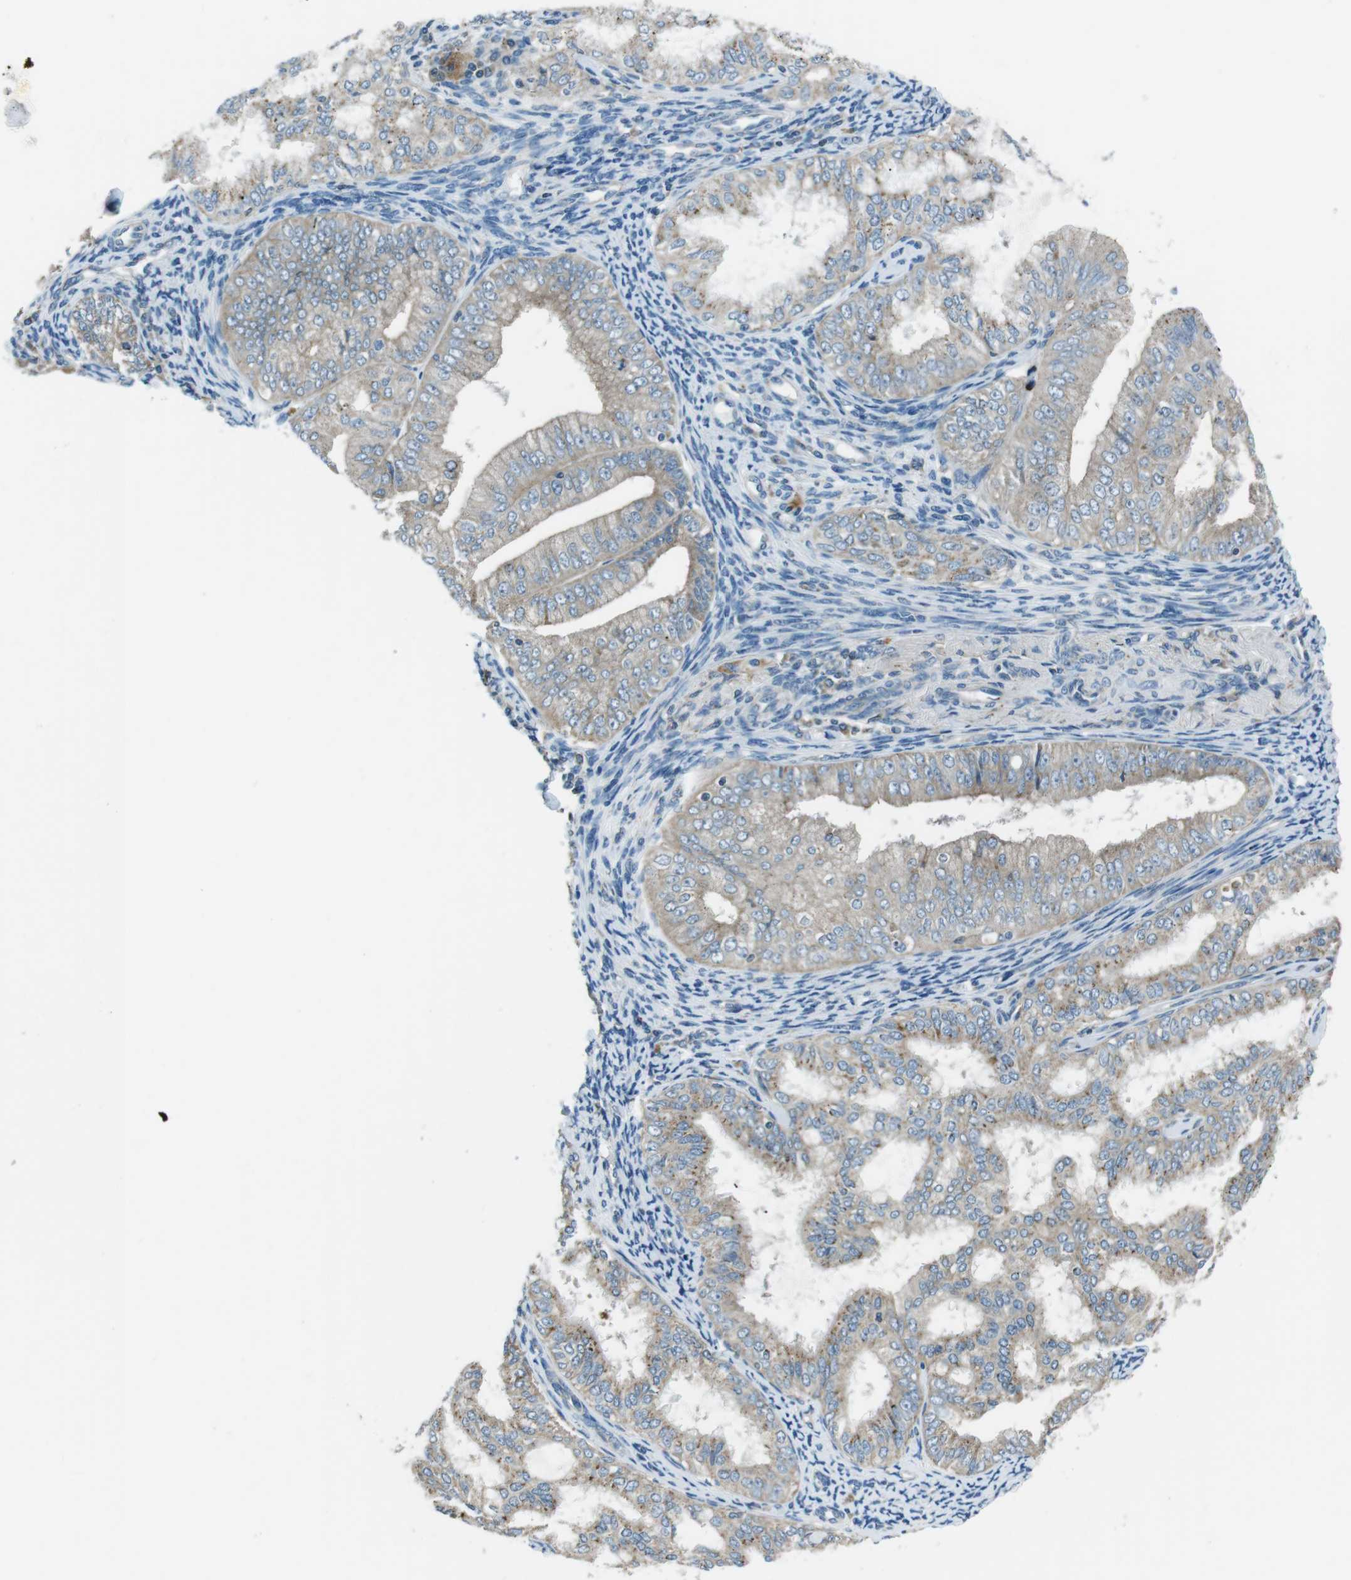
{"staining": {"intensity": "moderate", "quantity": "<25%", "location": "cytoplasmic/membranous"}, "tissue": "endometrial cancer", "cell_type": "Tumor cells", "image_type": "cancer", "snomed": [{"axis": "morphology", "description": "Adenocarcinoma, NOS"}, {"axis": "topography", "description": "Endometrium"}], "caption": "The micrograph displays staining of endometrial cancer (adenocarcinoma), revealing moderate cytoplasmic/membranous protein staining (brown color) within tumor cells. The staining was performed using DAB (3,3'-diaminobenzidine) to visualize the protein expression in brown, while the nuclei were stained in blue with hematoxylin (Magnification: 20x).", "gene": "FAM3B", "patient": {"sex": "female", "age": 63}}